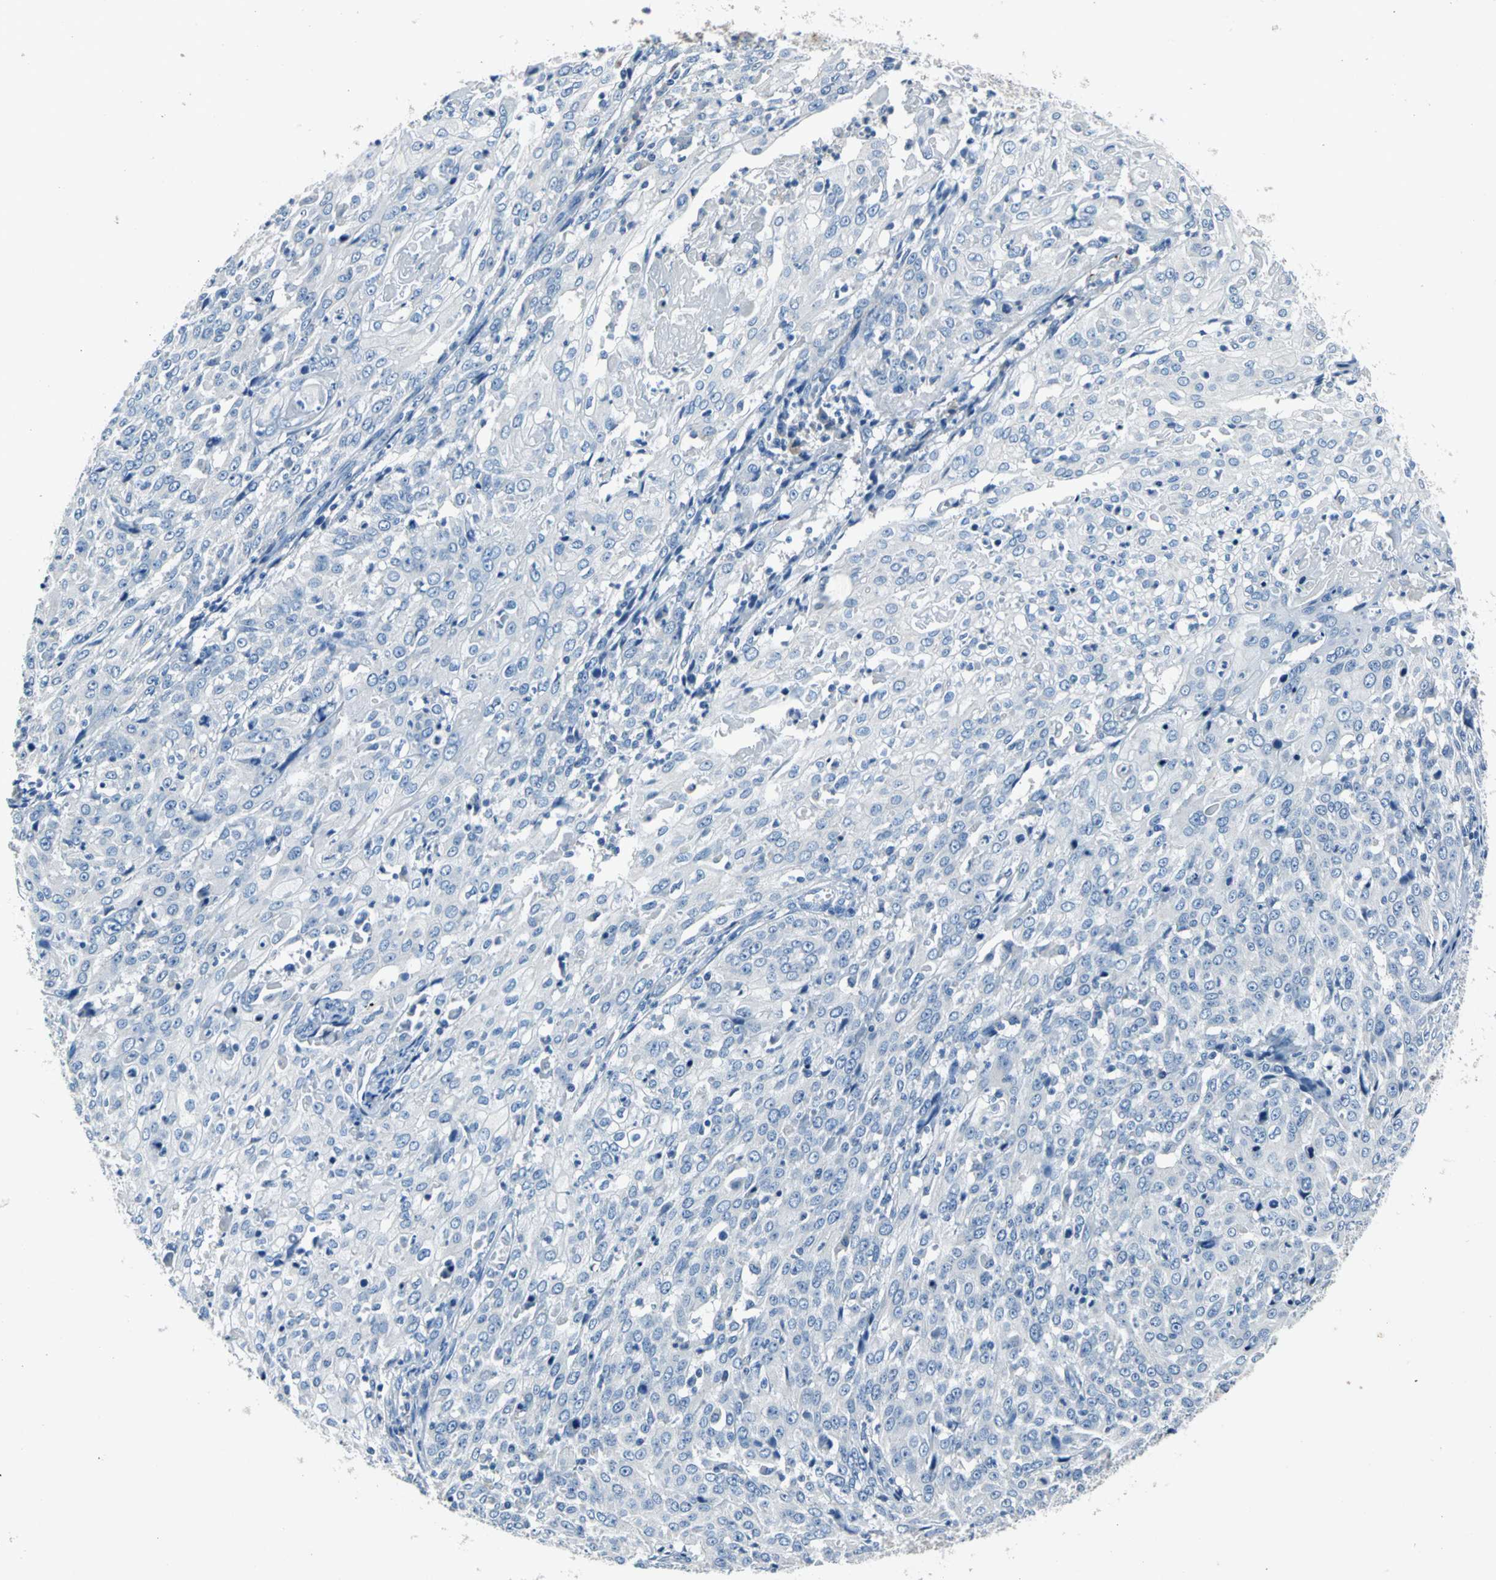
{"staining": {"intensity": "negative", "quantity": "none", "location": "none"}, "tissue": "cervical cancer", "cell_type": "Tumor cells", "image_type": "cancer", "snomed": [{"axis": "morphology", "description": "Squamous cell carcinoma, NOS"}, {"axis": "topography", "description": "Cervix"}], "caption": "This is an immunohistochemistry (IHC) histopathology image of squamous cell carcinoma (cervical). There is no staining in tumor cells.", "gene": "EFNB3", "patient": {"sex": "female", "age": 39}}